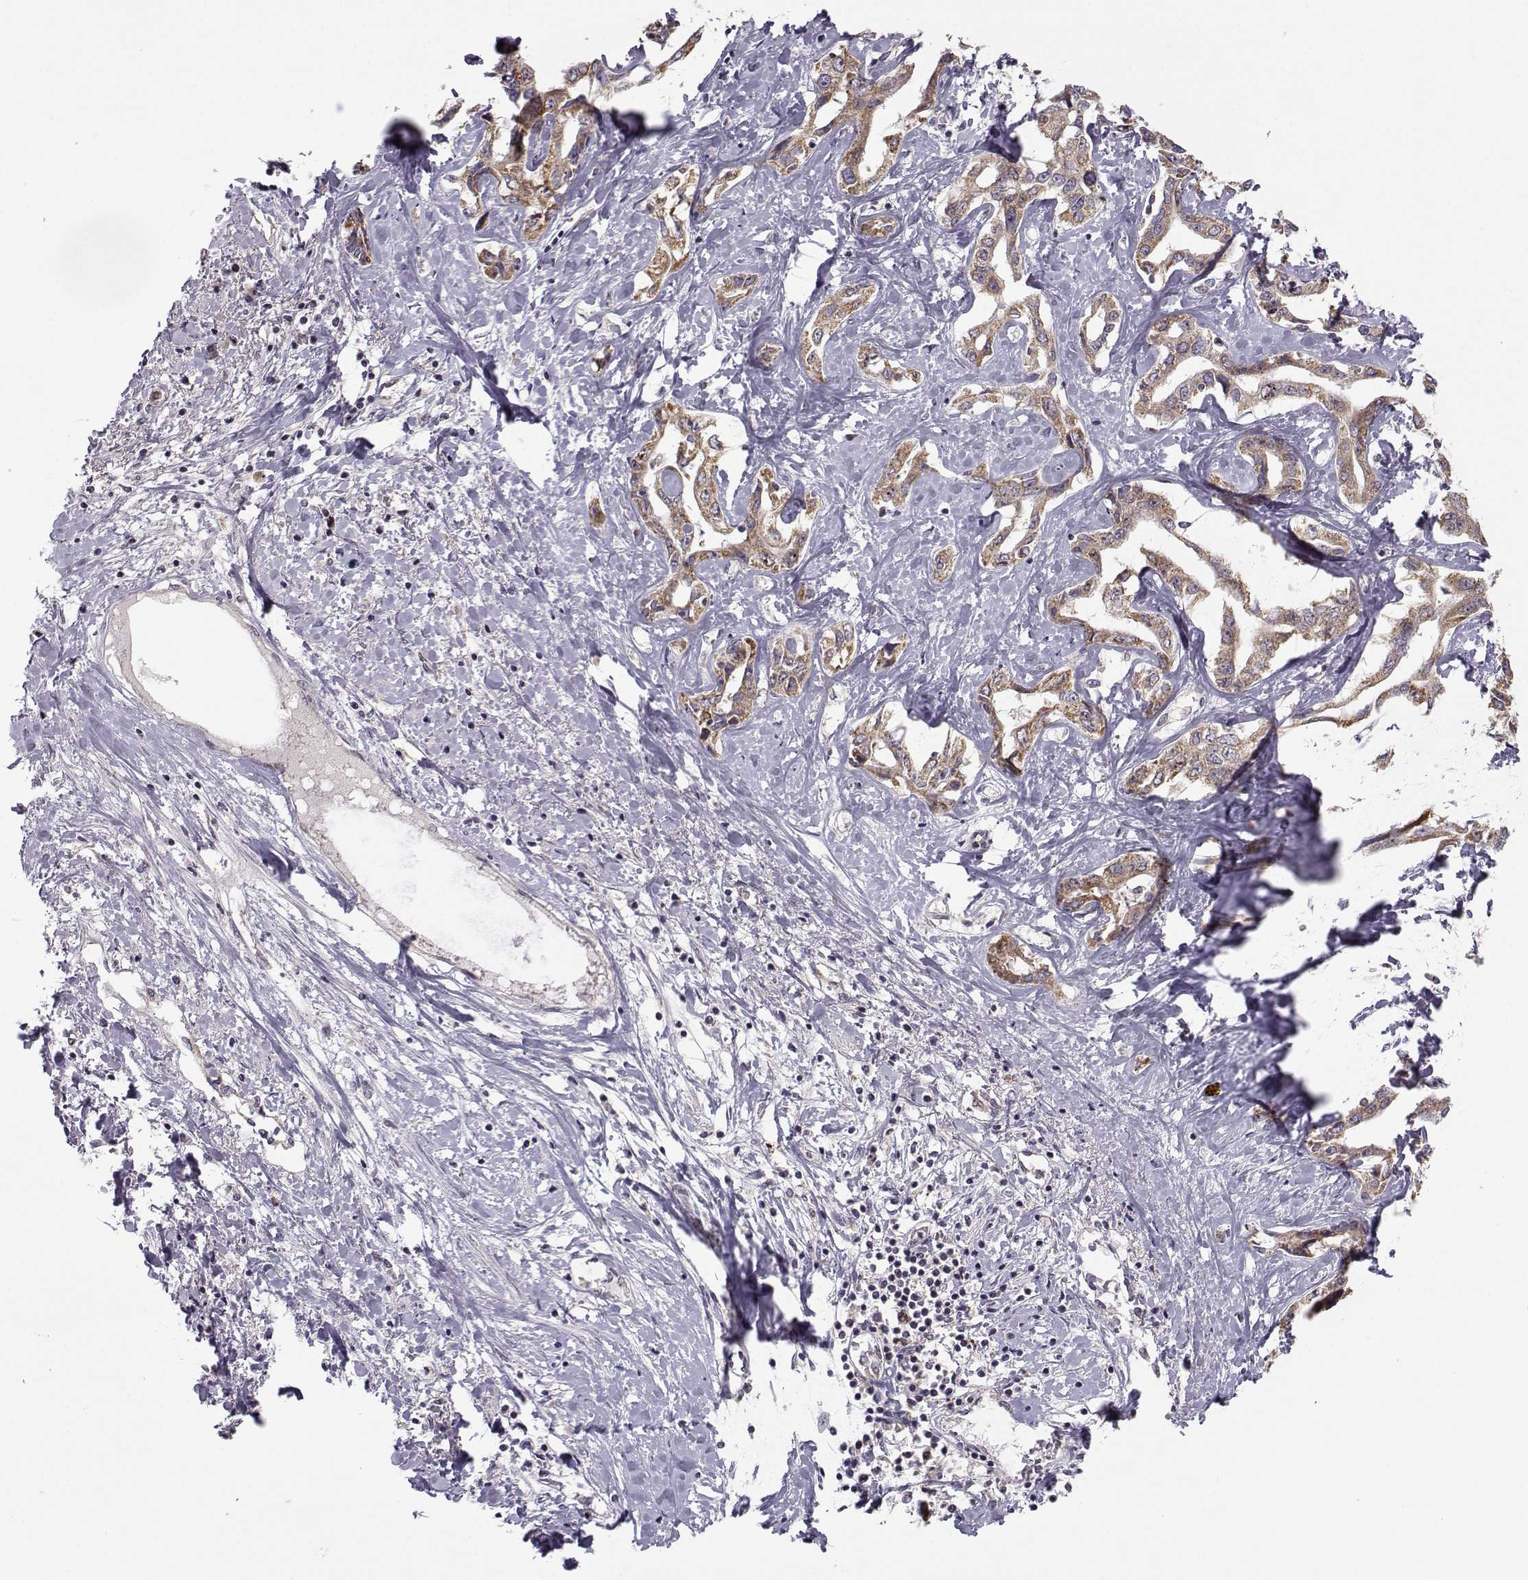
{"staining": {"intensity": "moderate", "quantity": ">75%", "location": "cytoplasmic/membranous"}, "tissue": "liver cancer", "cell_type": "Tumor cells", "image_type": "cancer", "snomed": [{"axis": "morphology", "description": "Cholangiocarcinoma"}, {"axis": "topography", "description": "Liver"}], "caption": "Cholangiocarcinoma (liver) was stained to show a protein in brown. There is medium levels of moderate cytoplasmic/membranous staining in approximately >75% of tumor cells.", "gene": "NECAB3", "patient": {"sex": "male", "age": 59}}